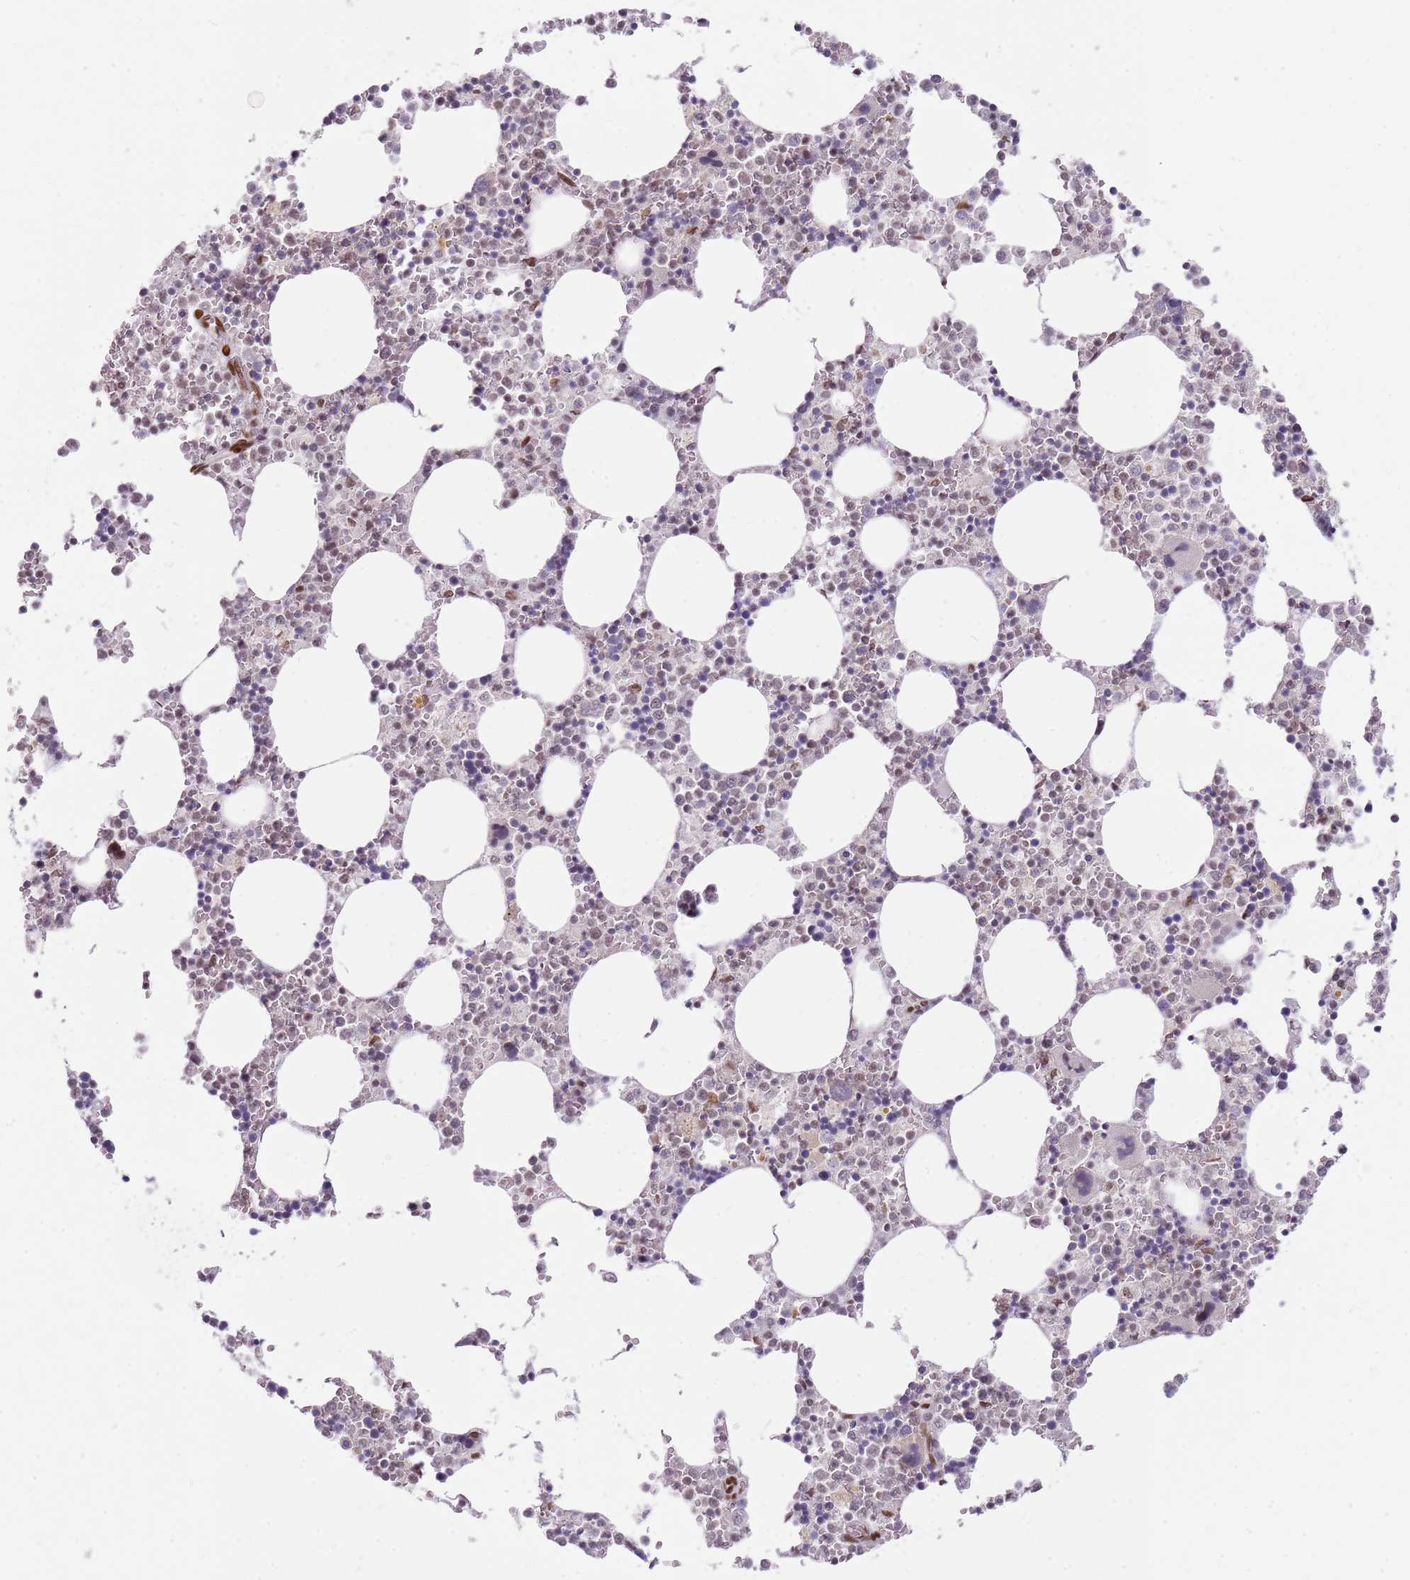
{"staining": {"intensity": "moderate", "quantity": "<25%", "location": "nuclear"}, "tissue": "bone marrow", "cell_type": "Hematopoietic cells", "image_type": "normal", "snomed": [{"axis": "morphology", "description": "Normal tissue, NOS"}, {"axis": "topography", "description": "Bone marrow"}], "caption": "Moderate nuclear positivity for a protein is appreciated in approximately <25% of hematopoietic cells of unremarkable bone marrow using immunohistochemistry (IHC).", "gene": "PHC2", "patient": {"sex": "female", "age": 64}}